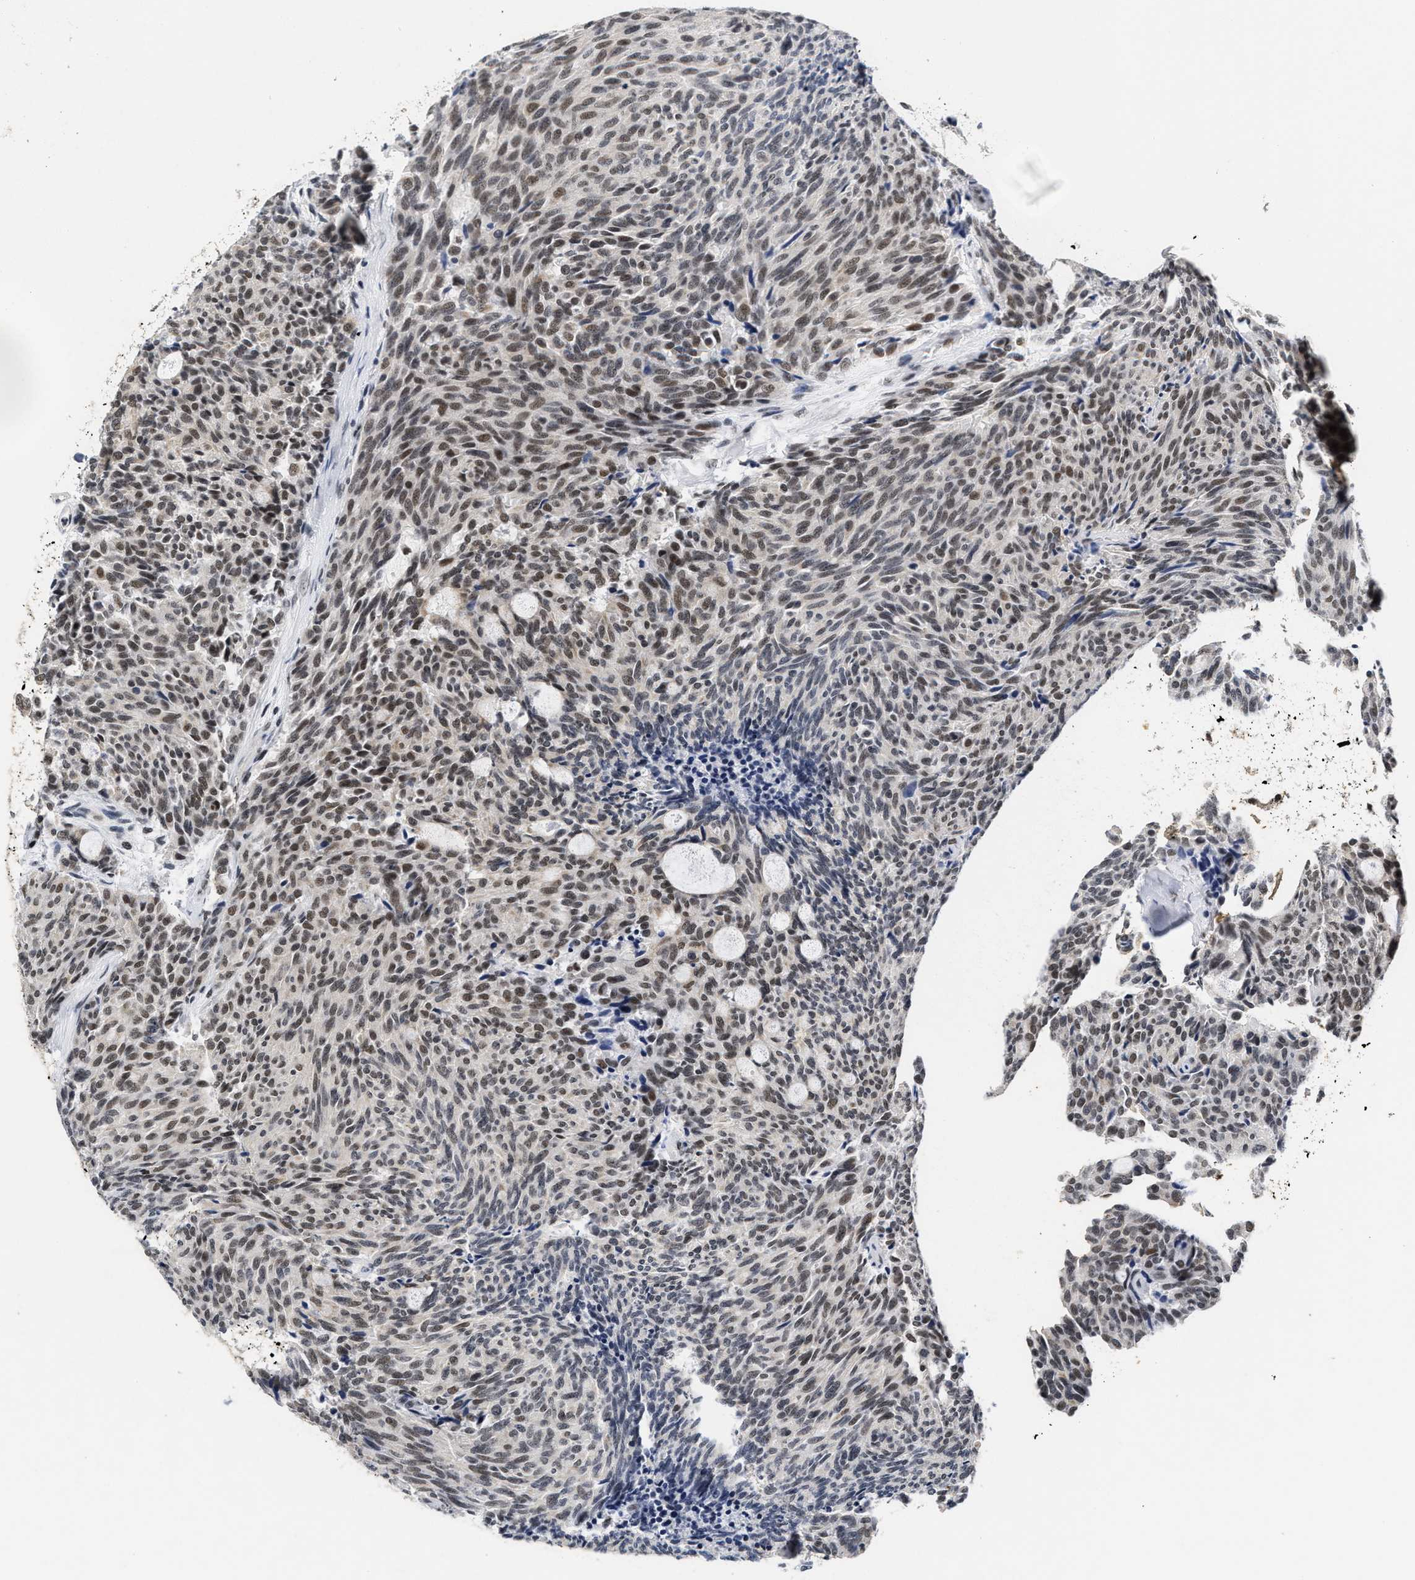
{"staining": {"intensity": "moderate", "quantity": ">75%", "location": "nuclear"}, "tissue": "carcinoid", "cell_type": "Tumor cells", "image_type": "cancer", "snomed": [{"axis": "morphology", "description": "Carcinoid, malignant, NOS"}, {"axis": "topography", "description": "Pancreas"}], "caption": "High-power microscopy captured an immunohistochemistry image of malignant carcinoid, revealing moderate nuclear positivity in about >75% of tumor cells.", "gene": "INIP", "patient": {"sex": "female", "age": 54}}